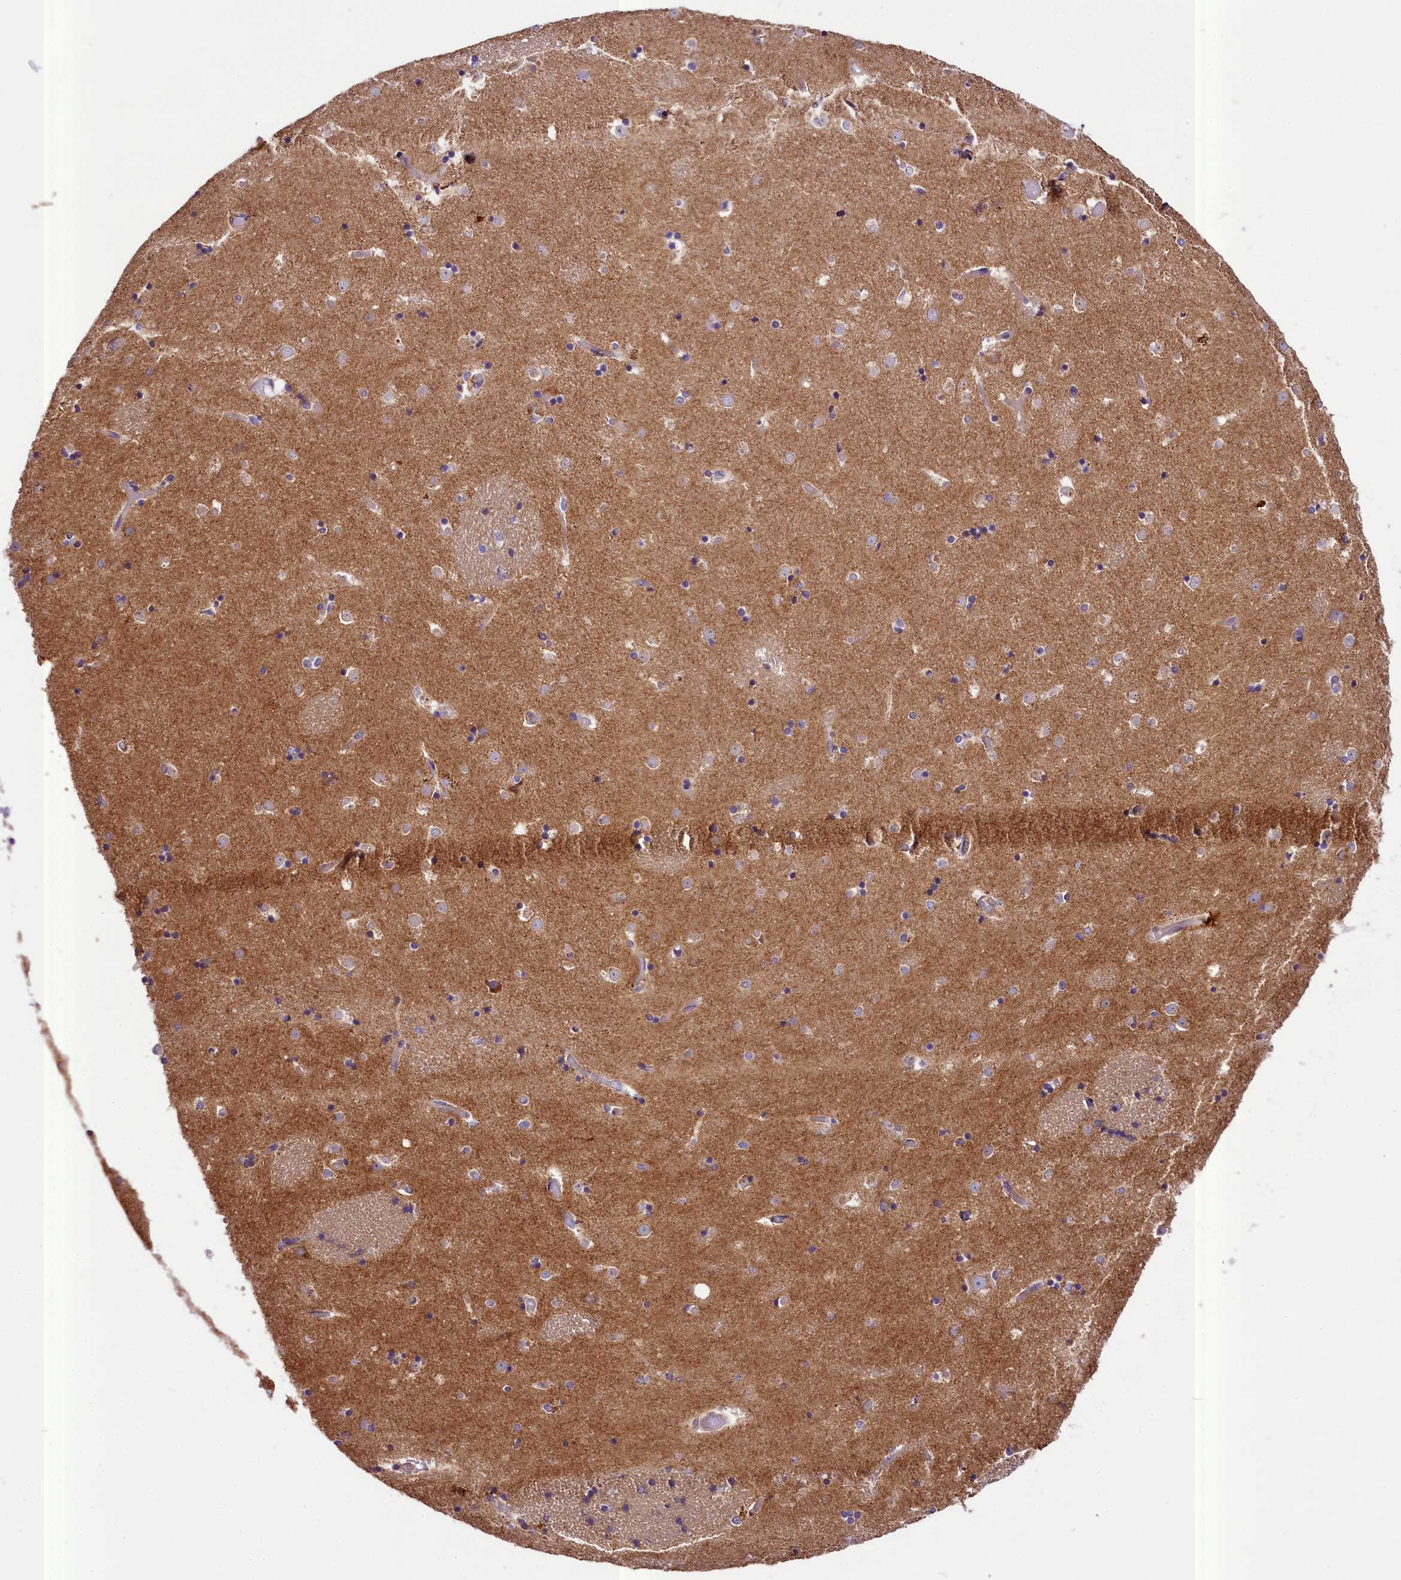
{"staining": {"intensity": "weak", "quantity": "<25%", "location": "cytoplasmic/membranous"}, "tissue": "caudate", "cell_type": "Glial cells", "image_type": "normal", "snomed": [{"axis": "morphology", "description": "Normal tissue, NOS"}, {"axis": "topography", "description": "Lateral ventricle wall"}], "caption": "Protein analysis of benign caudate demonstrates no significant positivity in glial cells.", "gene": "PEMT", "patient": {"sex": "female", "age": 52}}